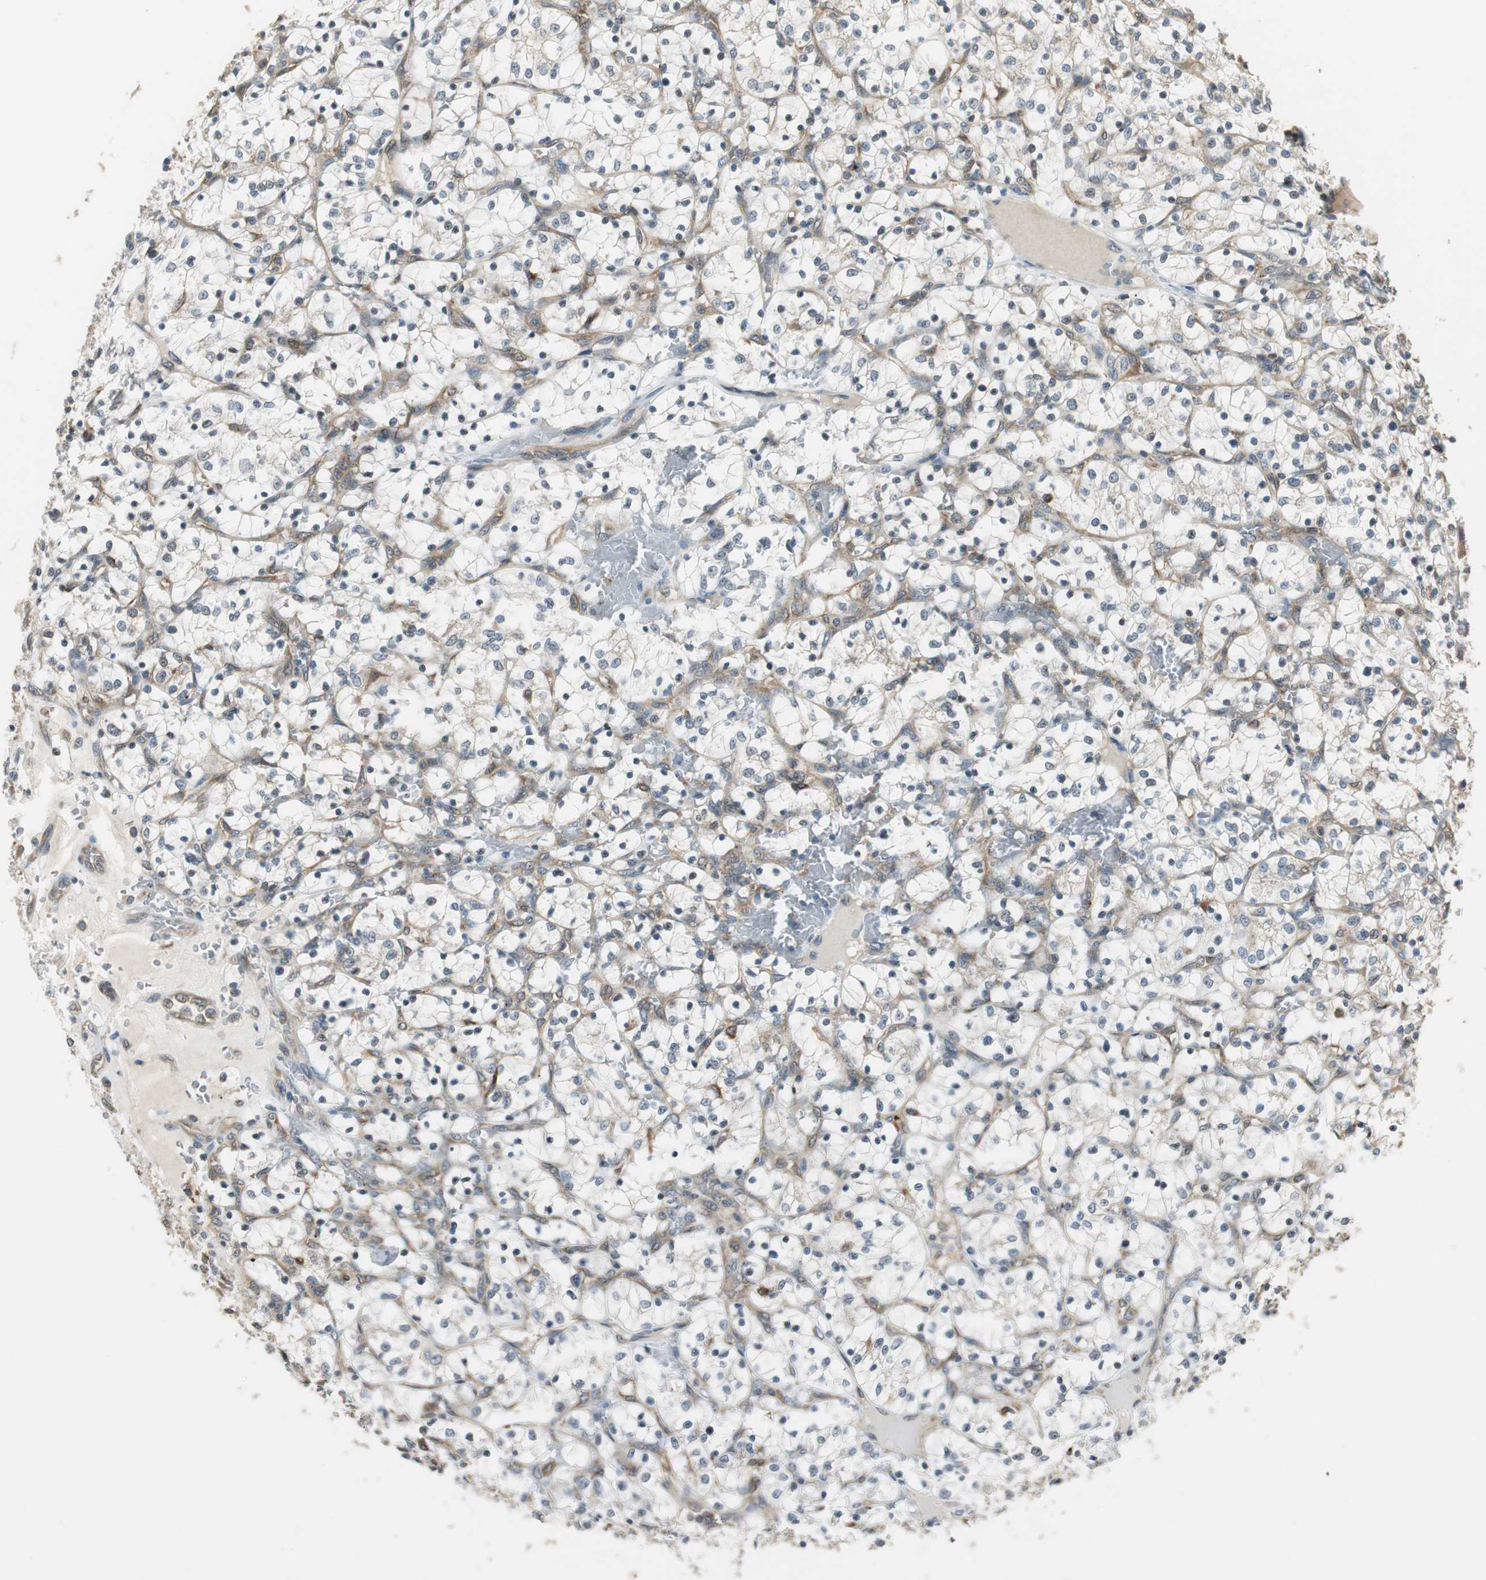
{"staining": {"intensity": "weak", "quantity": "<25%", "location": "cytoplasmic/membranous"}, "tissue": "renal cancer", "cell_type": "Tumor cells", "image_type": "cancer", "snomed": [{"axis": "morphology", "description": "Adenocarcinoma, NOS"}, {"axis": "topography", "description": "Kidney"}], "caption": "Immunohistochemistry micrograph of neoplastic tissue: adenocarcinoma (renal) stained with DAB shows no significant protein staining in tumor cells. (Stains: DAB (3,3'-diaminobenzidine) immunohistochemistry with hematoxylin counter stain, Microscopy: brightfield microscopy at high magnification).", "gene": "NCK1", "patient": {"sex": "female", "age": 69}}